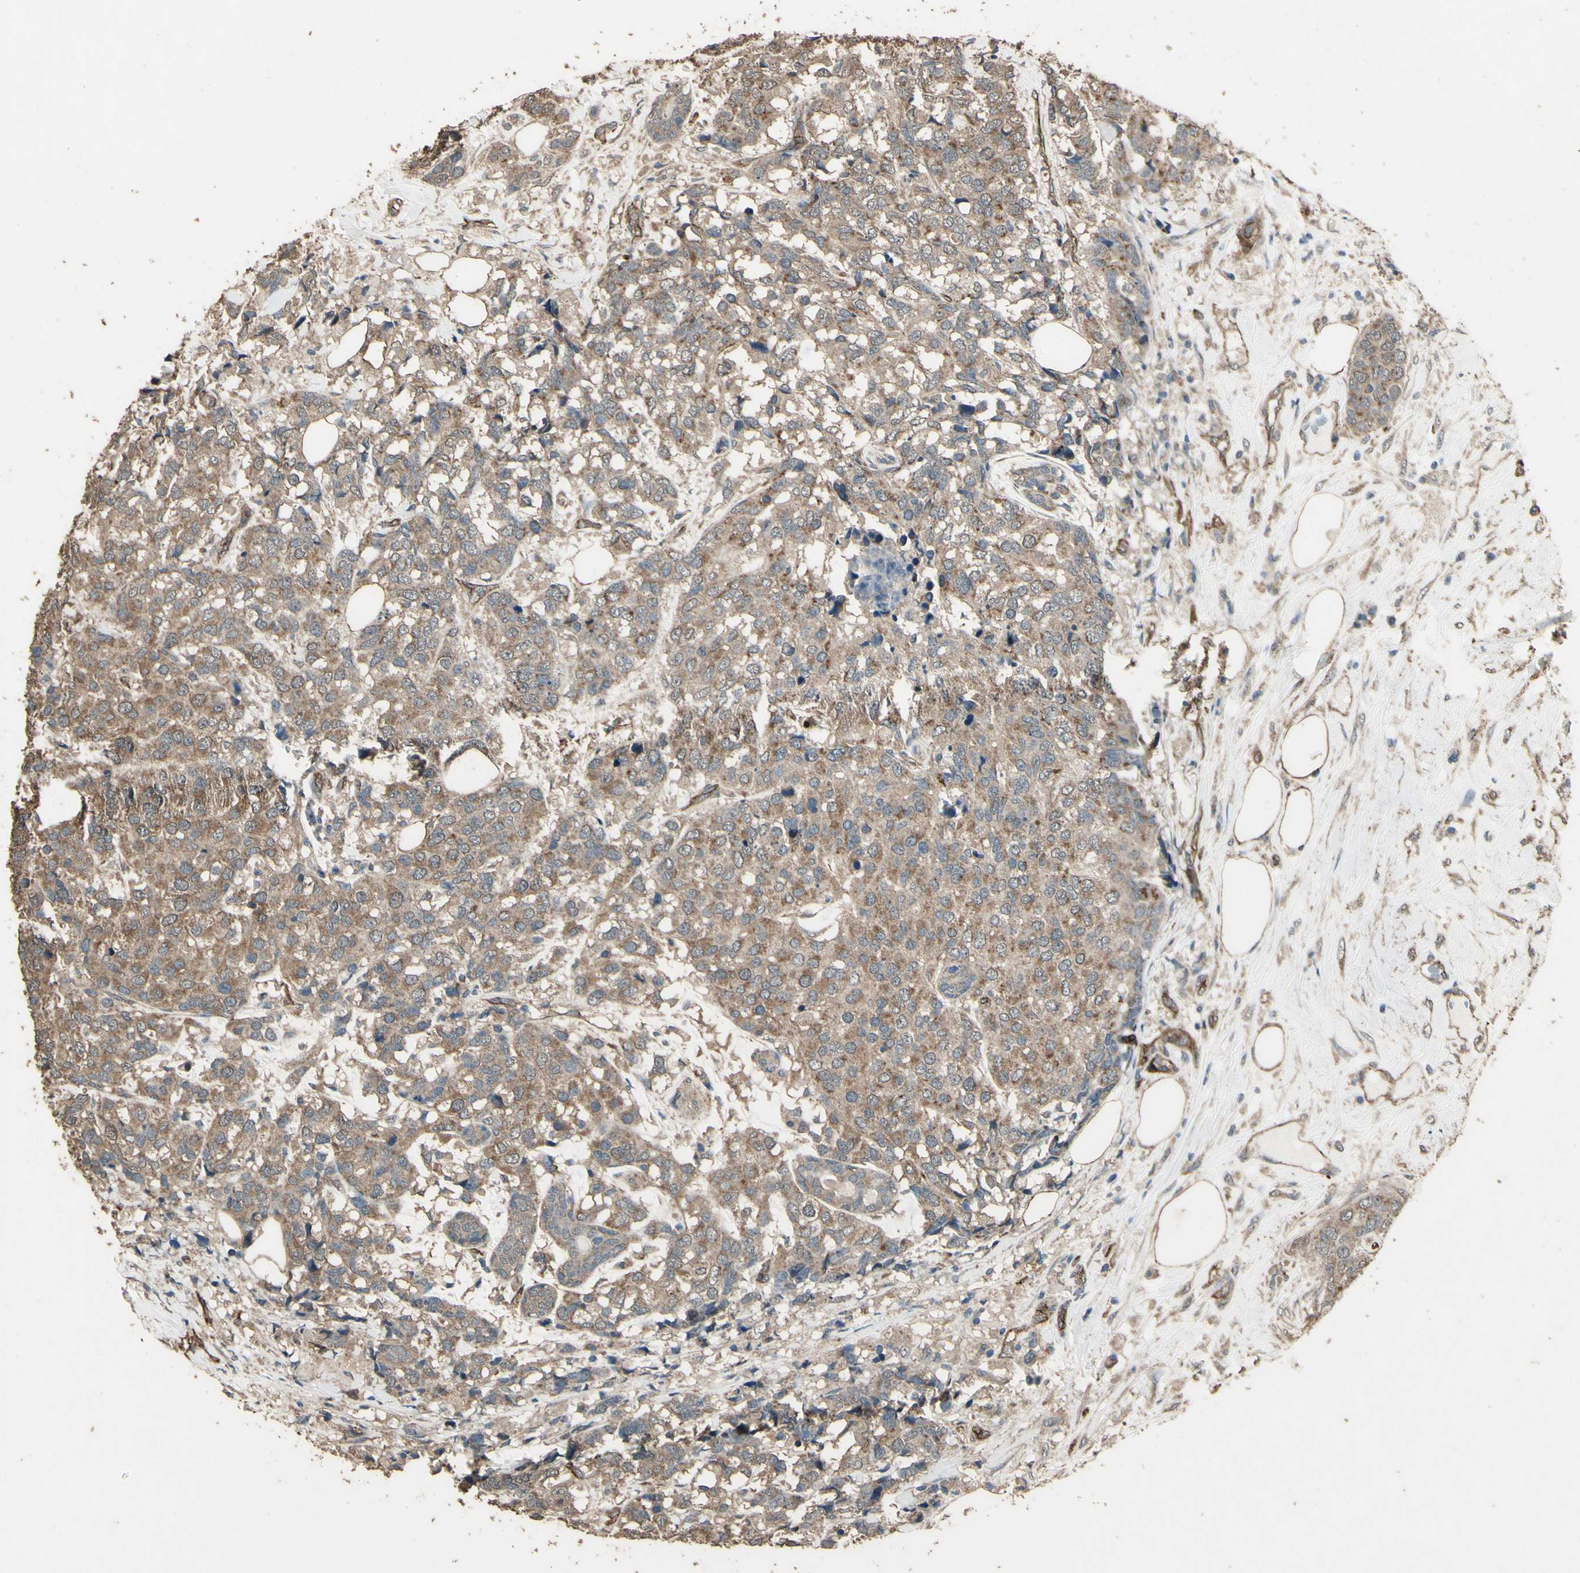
{"staining": {"intensity": "moderate", "quantity": ">75%", "location": "cytoplasmic/membranous"}, "tissue": "breast cancer", "cell_type": "Tumor cells", "image_type": "cancer", "snomed": [{"axis": "morphology", "description": "Lobular carcinoma"}, {"axis": "topography", "description": "Breast"}], "caption": "A high-resolution histopathology image shows immunohistochemistry staining of breast cancer (lobular carcinoma), which demonstrates moderate cytoplasmic/membranous expression in about >75% of tumor cells. The staining is performed using DAB brown chromogen to label protein expression. The nuclei are counter-stained blue using hematoxylin.", "gene": "TSPO", "patient": {"sex": "female", "age": 59}}